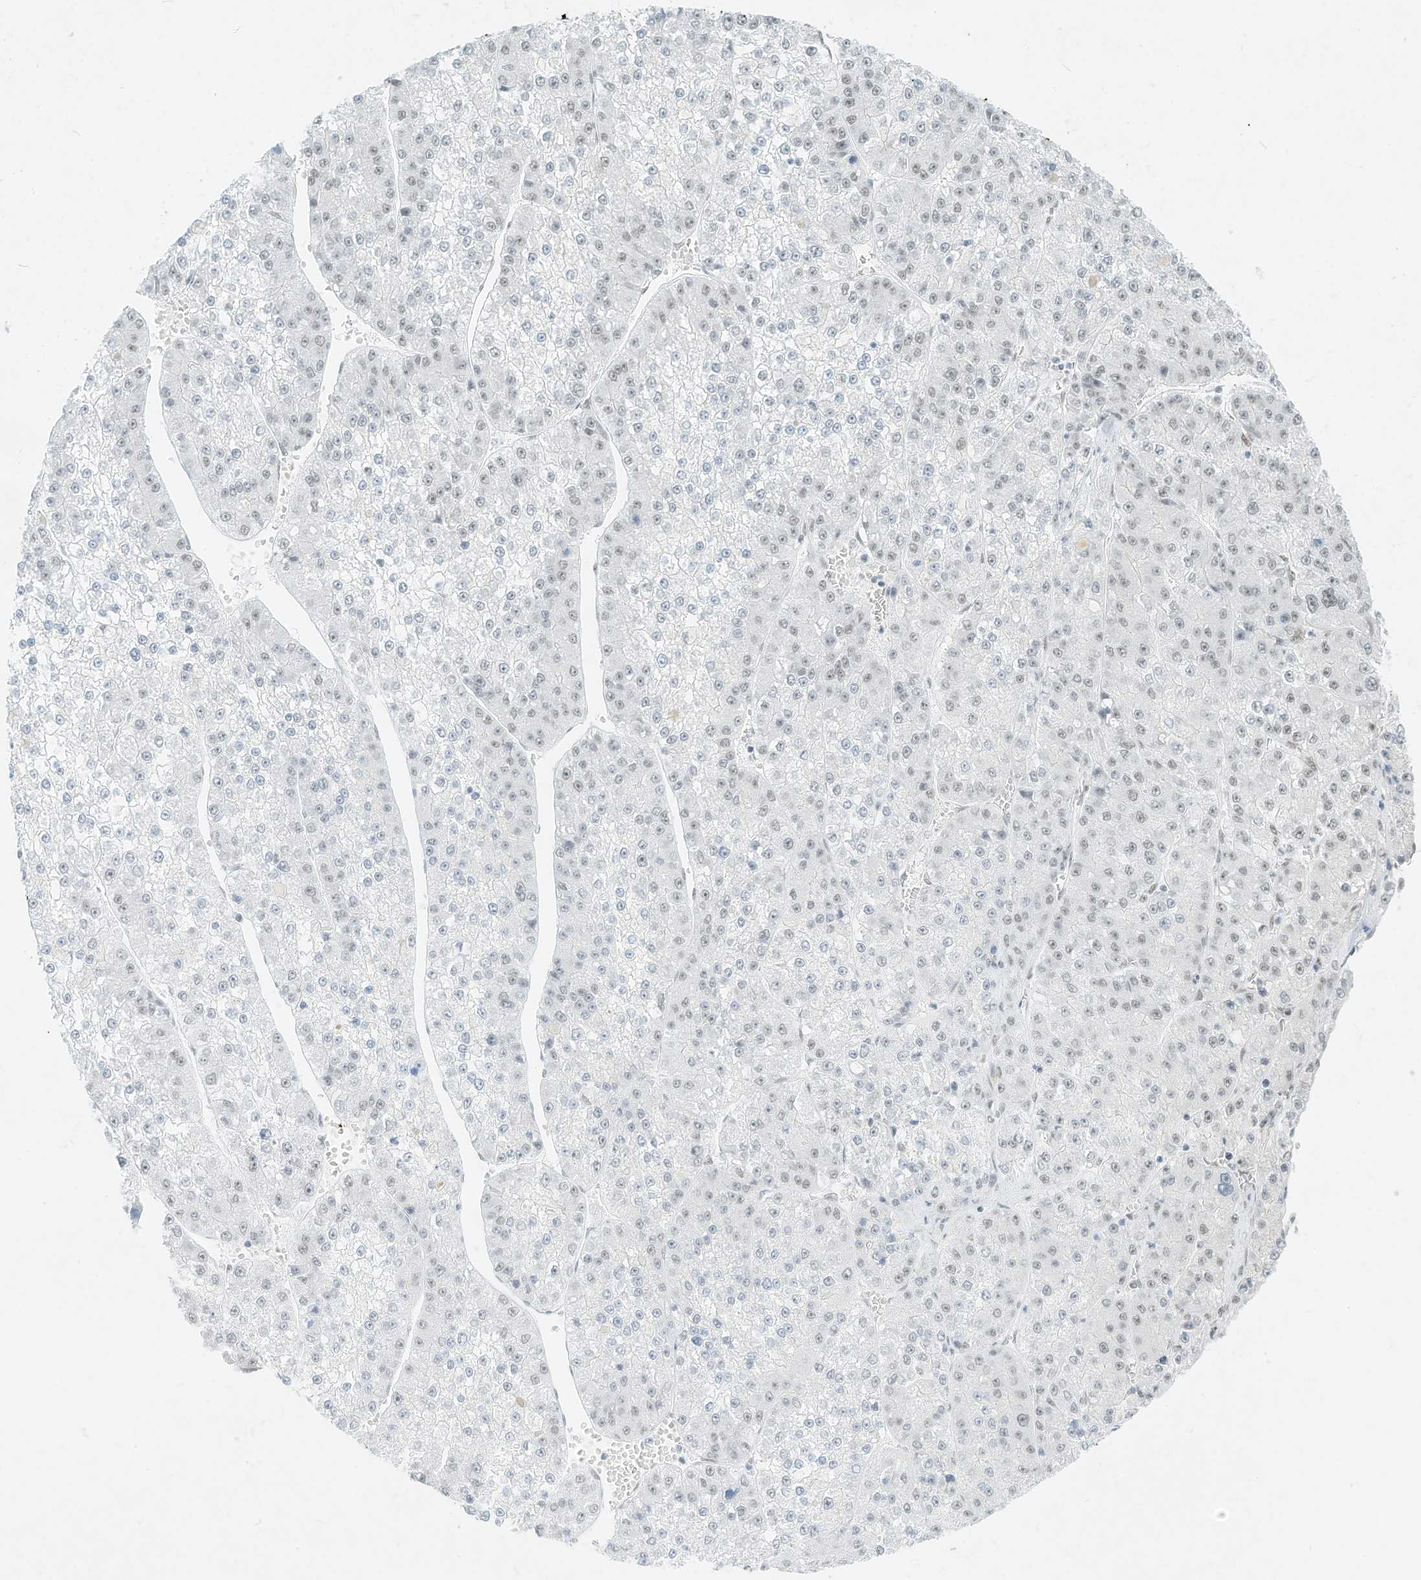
{"staining": {"intensity": "negative", "quantity": "none", "location": "none"}, "tissue": "liver cancer", "cell_type": "Tumor cells", "image_type": "cancer", "snomed": [{"axis": "morphology", "description": "Carcinoma, Hepatocellular, NOS"}, {"axis": "topography", "description": "Liver"}], "caption": "Immunohistochemistry (IHC) photomicrograph of neoplastic tissue: human hepatocellular carcinoma (liver) stained with DAB displays no significant protein expression in tumor cells.", "gene": "PGC", "patient": {"sex": "female", "age": 73}}